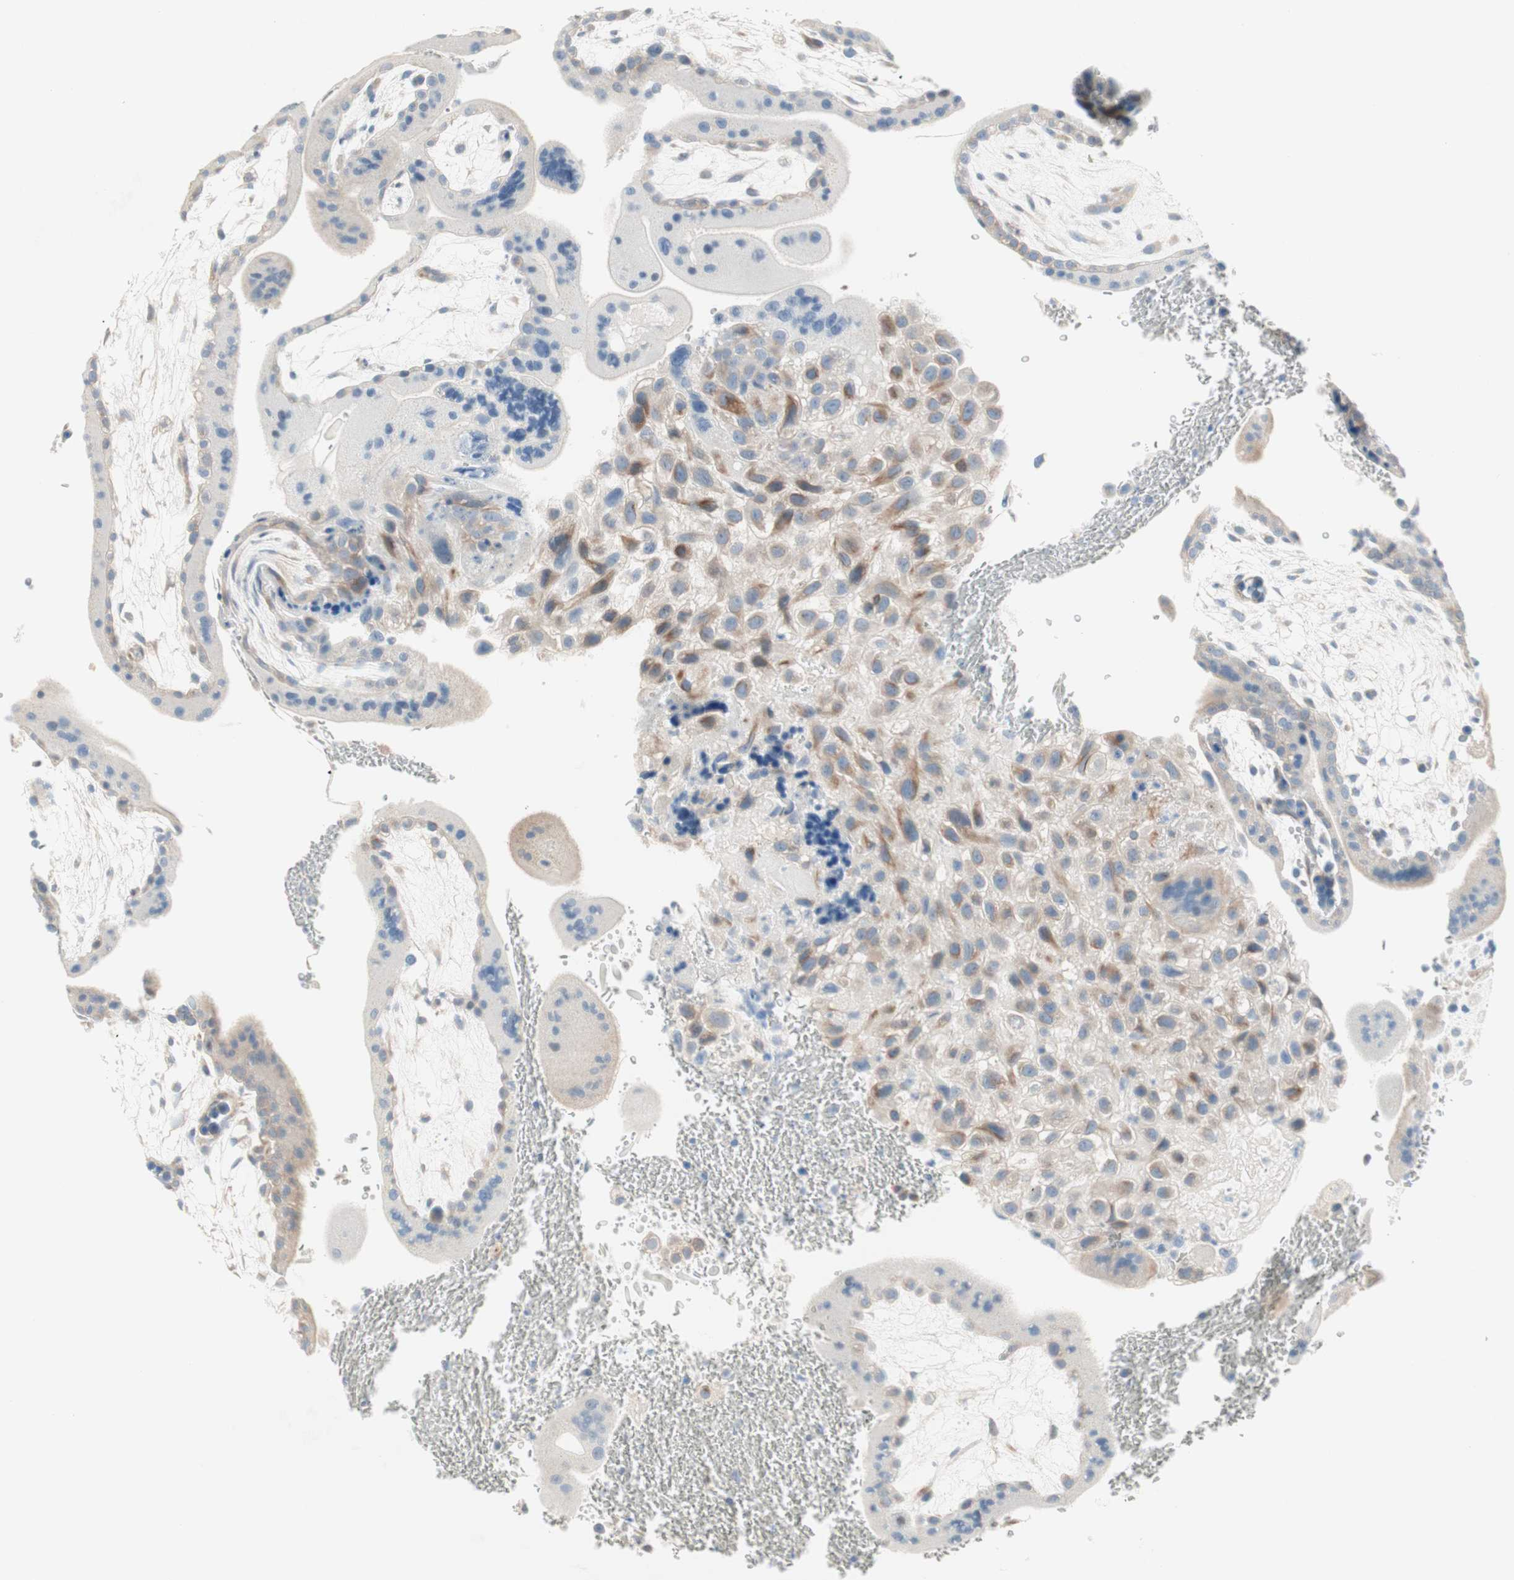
{"staining": {"intensity": "moderate", "quantity": "25%-75%", "location": "cytoplasmic/membranous"}, "tissue": "placenta", "cell_type": "Decidual cells", "image_type": "normal", "snomed": [{"axis": "morphology", "description": "Normal tissue, NOS"}, {"axis": "topography", "description": "Placenta"}], "caption": "Normal placenta was stained to show a protein in brown. There is medium levels of moderate cytoplasmic/membranous staining in about 25%-75% of decidual cells. Immunohistochemistry stains the protein in brown and the nuclei are stained blue.", "gene": "SULT1C2", "patient": {"sex": "female", "age": 35}}